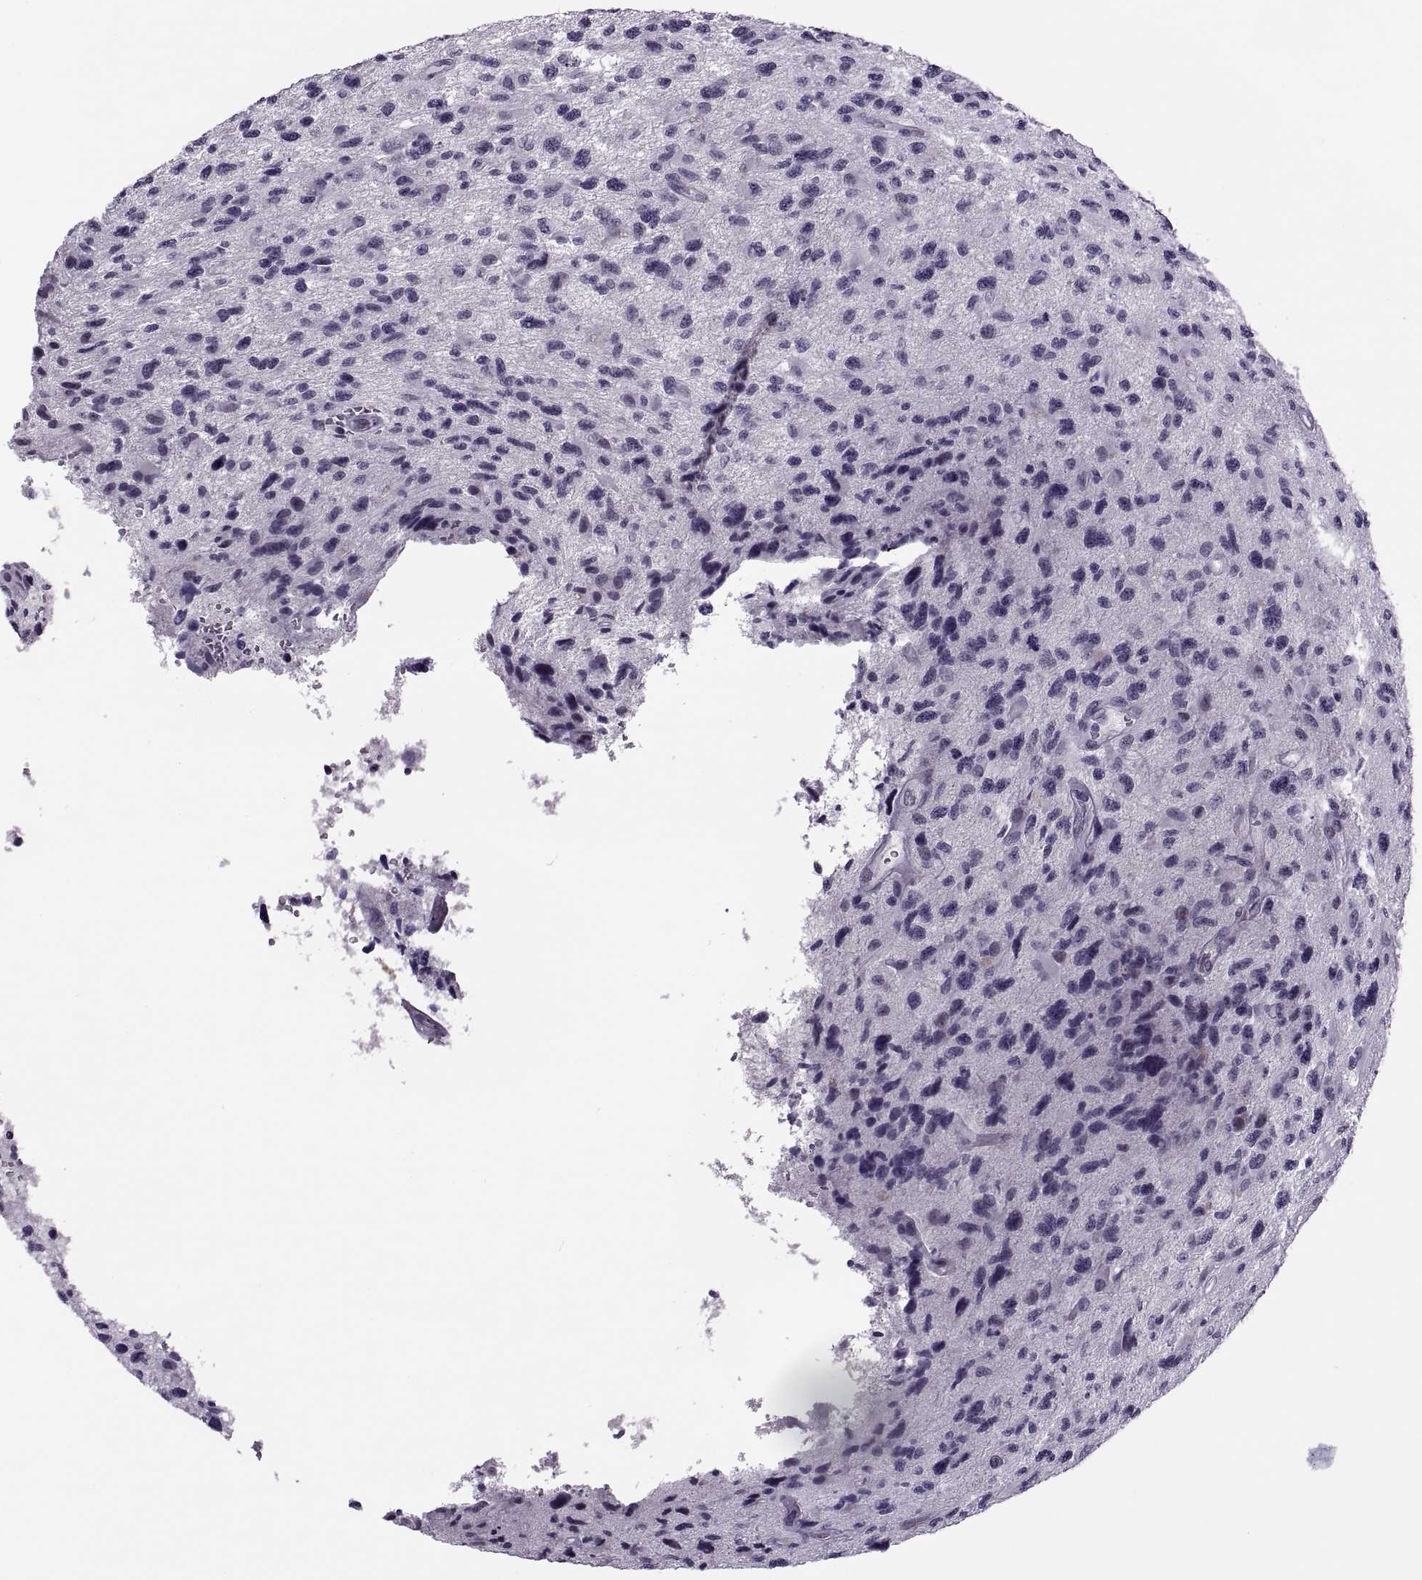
{"staining": {"intensity": "negative", "quantity": "none", "location": "none"}, "tissue": "glioma", "cell_type": "Tumor cells", "image_type": "cancer", "snomed": [{"axis": "morphology", "description": "Glioma, malignant, NOS"}, {"axis": "morphology", "description": "Glioma, malignant, High grade"}, {"axis": "topography", "description": "Brain"}], "caption": "Glioma stained for a protein using immunohistochemistry (IHC) exhibits no expression tumor cells.", "gene": "SYNGR4", "patient": {"sex": "female", "age": 71}}